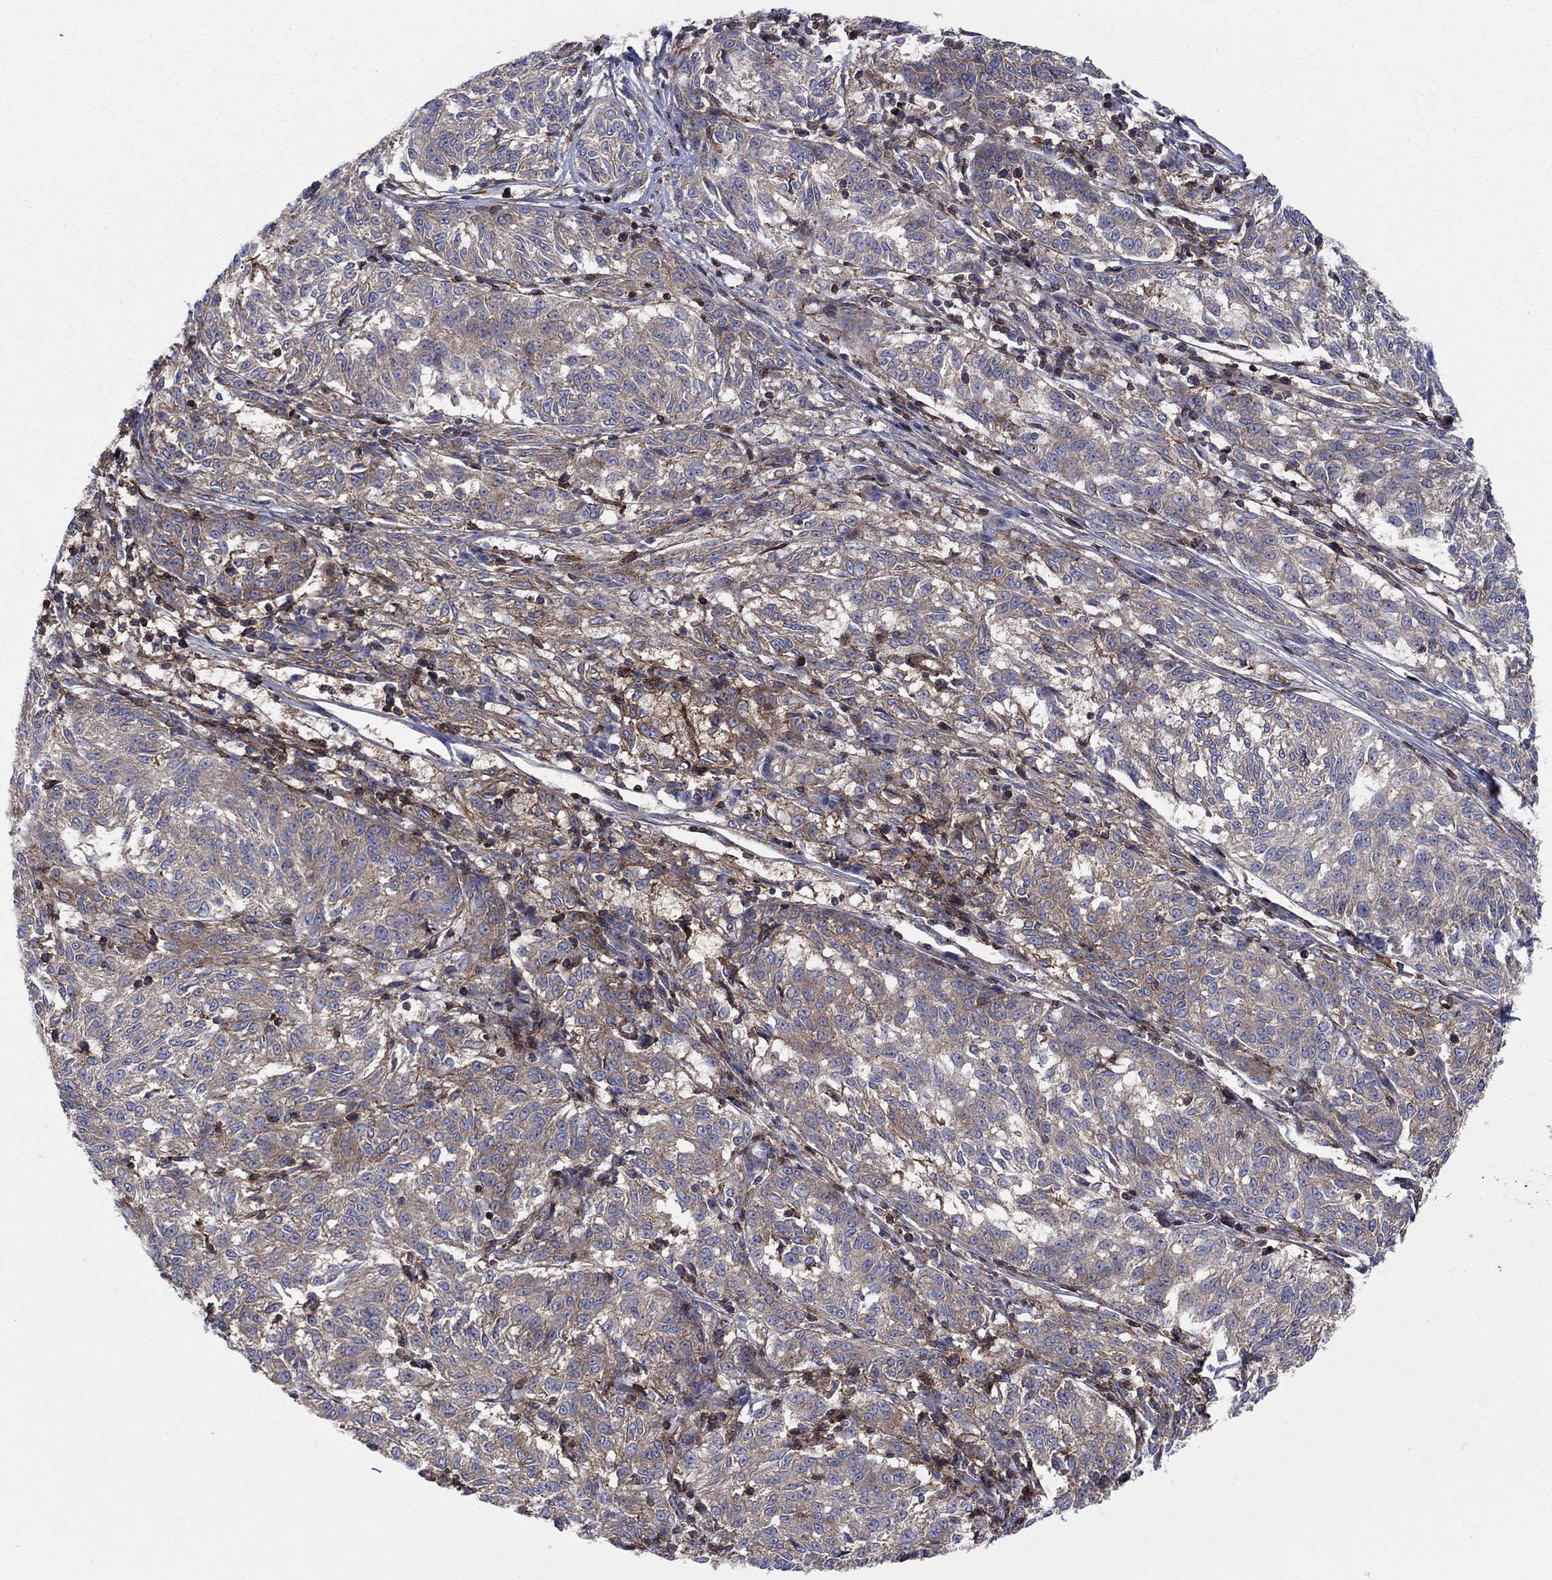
{"staining": {"intensity": "moderate", "quantity": "25%-75%", "location": "cytoplasmic/membranous"}, "tissue": "melanoma", "cell_type": "Tumor cells", "image_type": "cancer", "snomed": [{"axis": "morphology", "description": "Malignant melanoma, NOS"}, {"axis": "topography", "description": "Skin"}], "caption": "Immunohistochemical staining of human malignant melanoma displays moderate cytoplasmic/membranous protein expression in about 25%-75% of tumor cells.", "gene": "PAG1", "patient": {"sex": "female", "age": 72}}